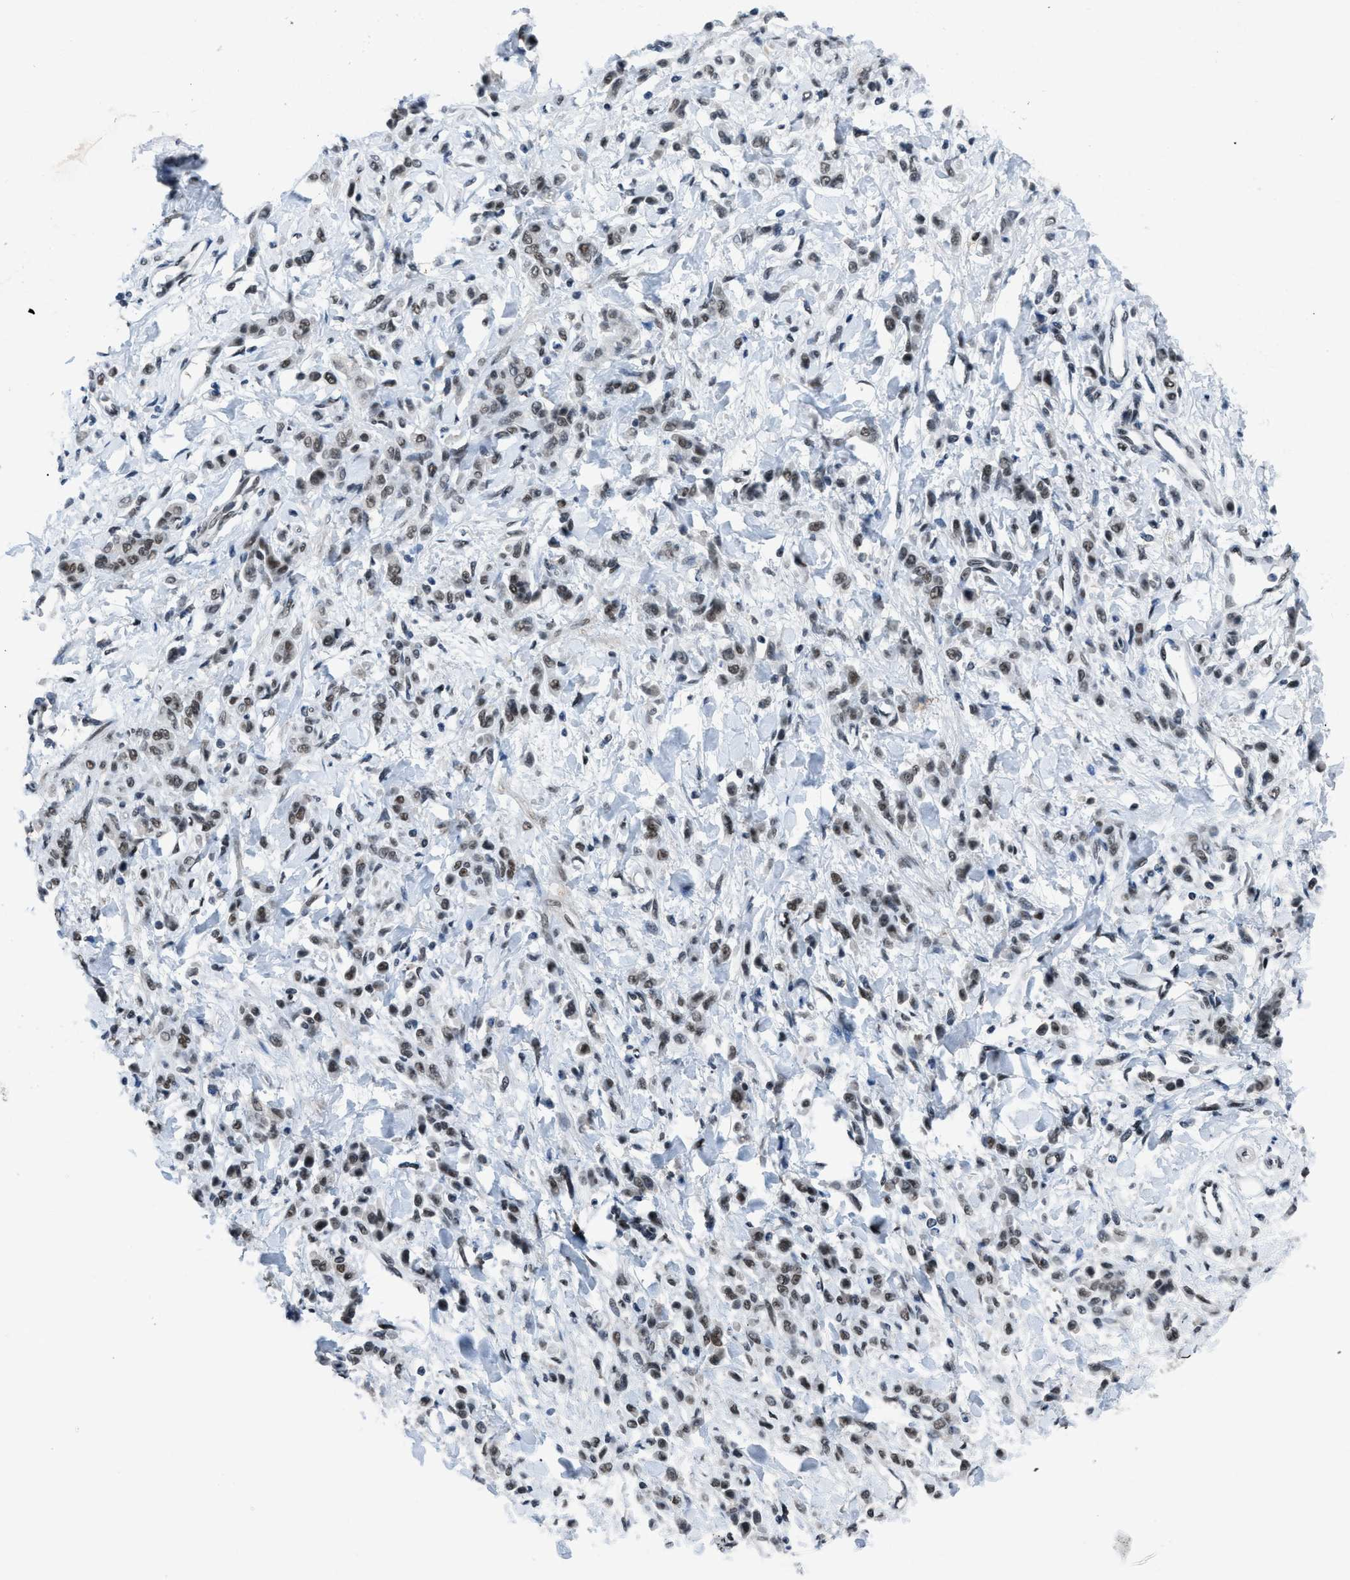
{"staining": {"intensity": "moderate", "quantity": ">75%", "location": "nuclear"}, "tissue": "stomach cancer", "cell_type": "Tumor cells", "image_type": "cancer", "snomed": [{"axis": "morphology", "description": "Normal tissue, NOS"}, {"axis": "morphology", "description": "Adenocarcinoma, NOS"}, {"axis": "topography", "description": "Stomach"}], "caption": "Immunohistochemical staining of human stomach cancer demonstrates medium levels of moderate nuclear protein expression in about >75% of tumor cells.", "gene": "GATAD2B", "patient": {"sex": "male", "age": 82}}